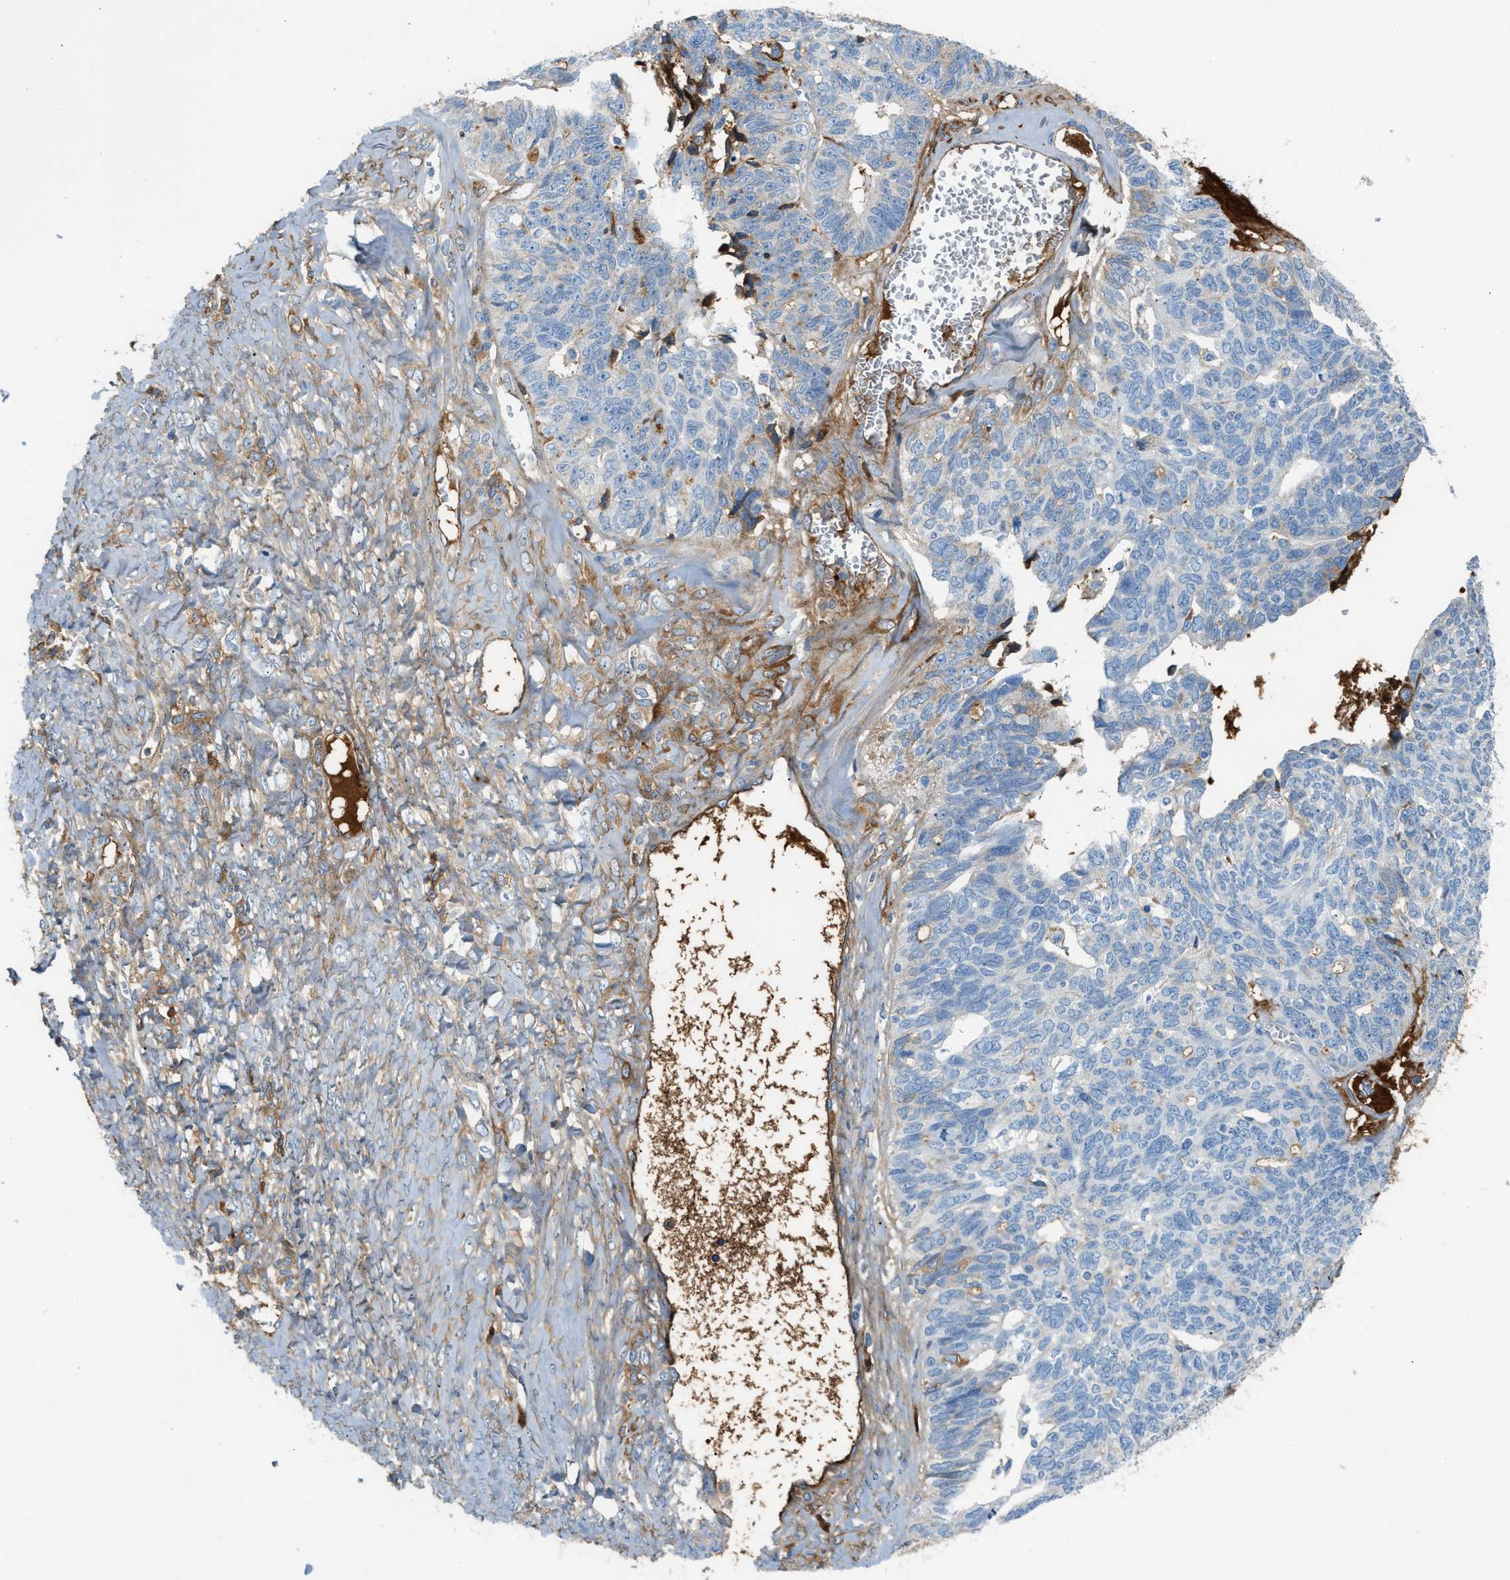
{"staining": {"intensity": "negative", "quantity": "none", "location": "none"}, "tissue": "ovarian cancer", "cell_type": "Tumor cells", "image_type": "cancer", "snomed": [{"axis": "morphology", "description": "Cystadenocarcinoma, serous, NOS"}, {"axis": "topography", "description": "Ovary"}], "caption": "A histopathology image of human ovarian cancer (serous cystadenocarcinoma) is negative for staining in tumor cells. (DAB immunohistochemistry (IHC) visualized using brightfield microscopy, high magnification).", "gene": "CFI", "patient": {"sex": "female", "age": 79}}